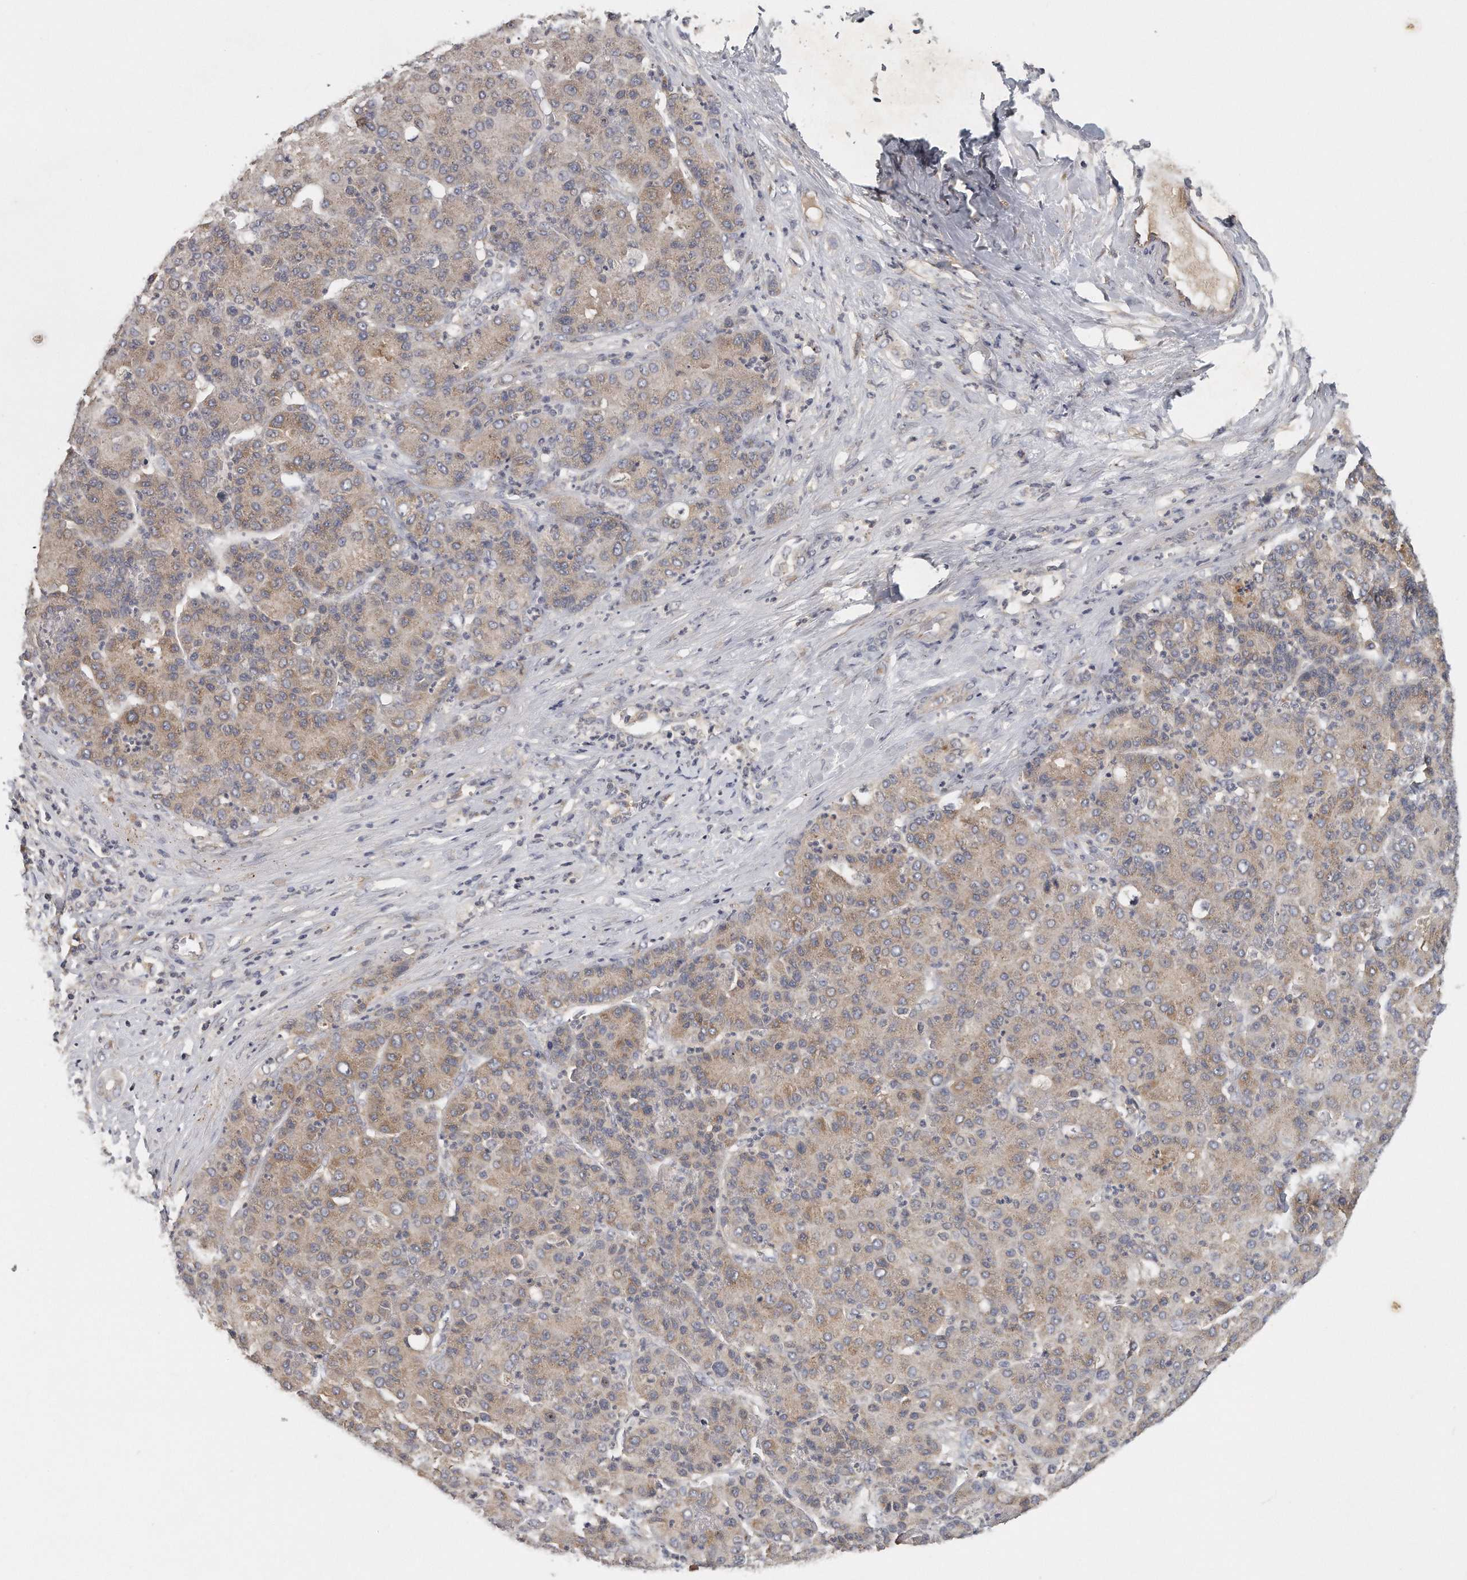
{"staining": {"intensity": "weak", "quantity": "25%-75%", "location": "cytoplasmic/membranous"}, "tissue": "liver cancer", "cell_type": "Tumor cells", "image_type": "cancer", "snomed": [{"axis": "morphology", "description": "Carcinoma, Hepatocellular, NOS"}, {"axis": "topography", "description": "Liver"}], "caption": "Liver cancer tissue displays weak cytoplasmic/membranous staining in approximately 25%-75% of tumor cells", "gene": "TRAPPC14", "patient": {"sex": "male", "age": 65}}